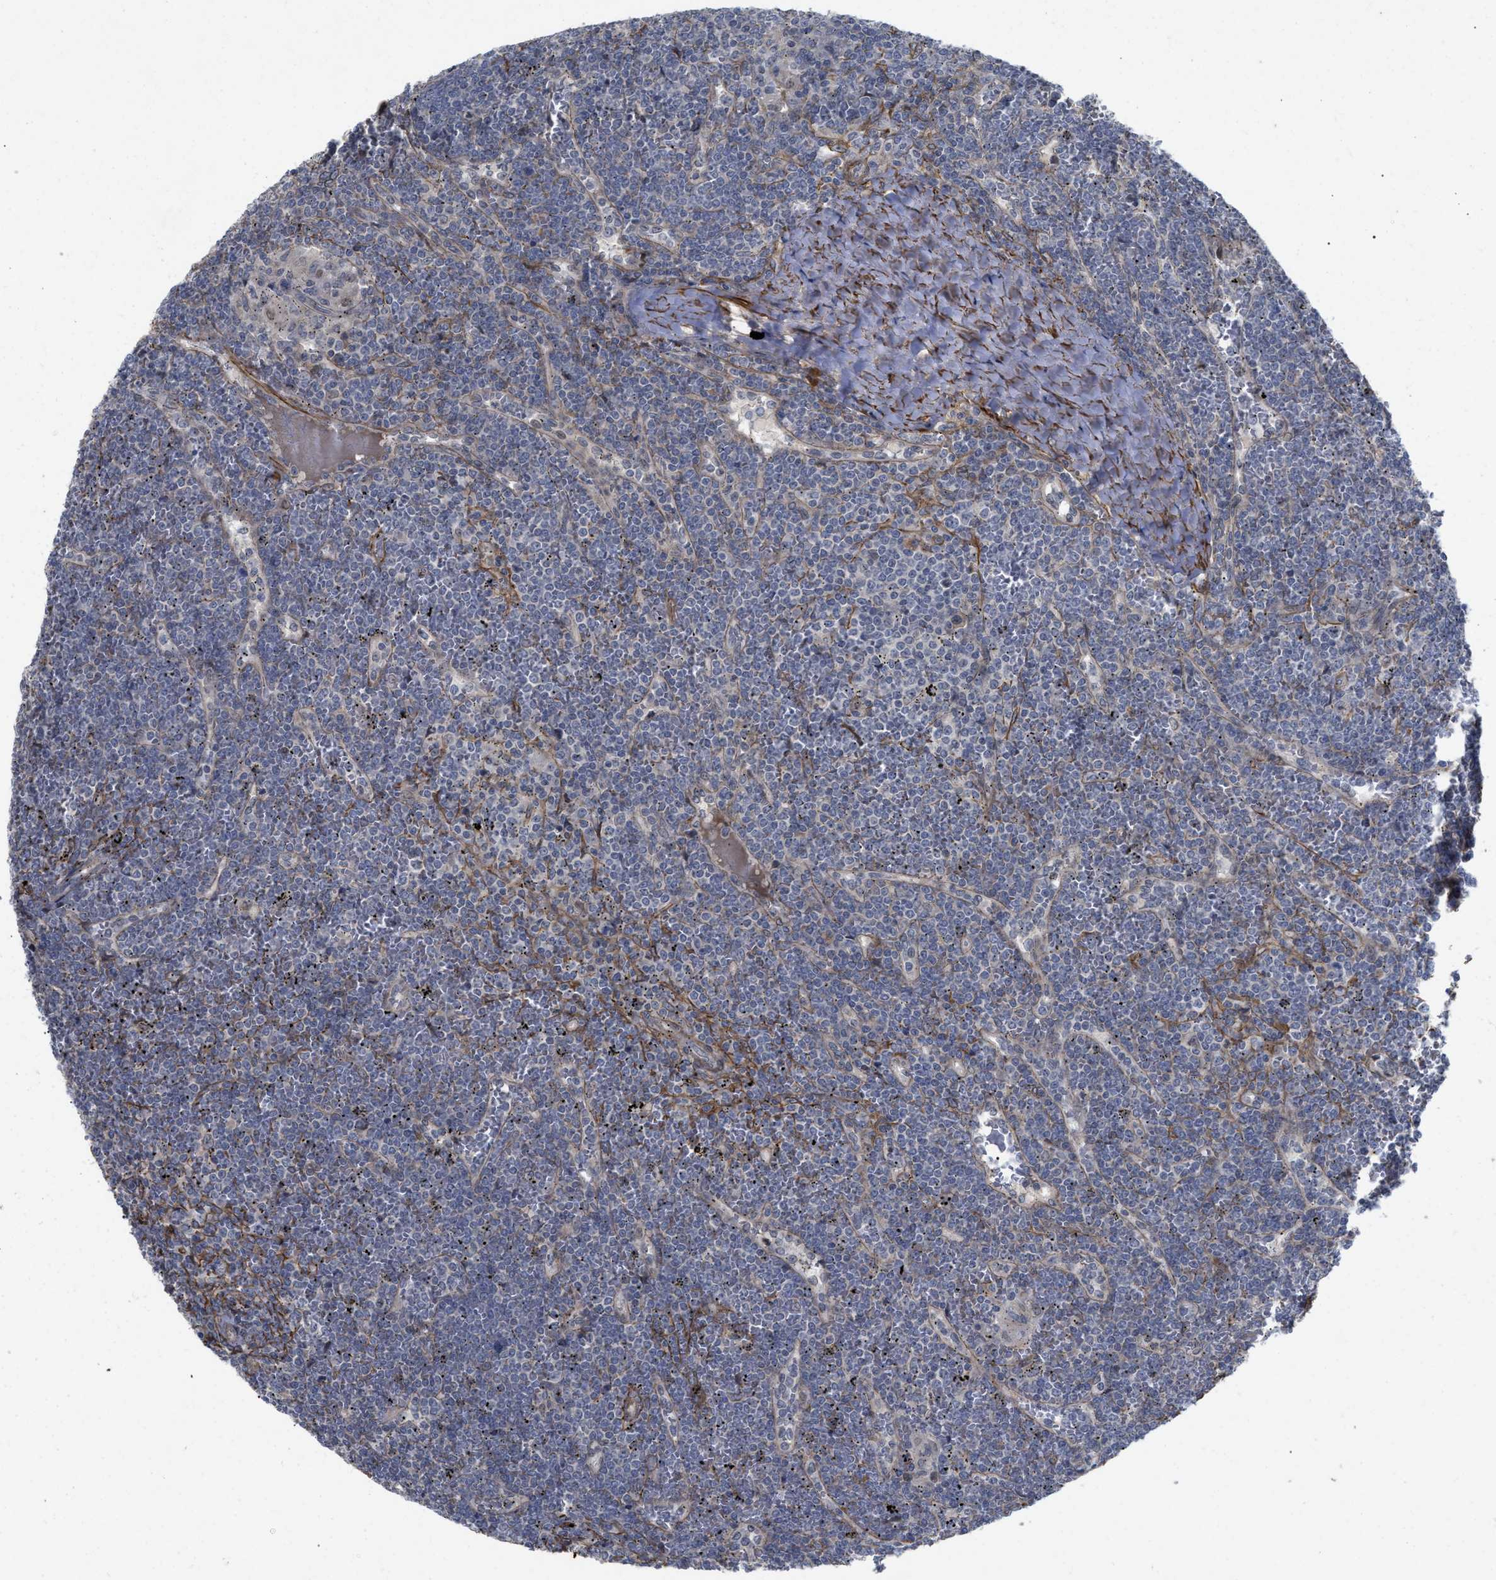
{"staining": {"intensity": "negative", "quantity": "none", "location": "none"}, "tissue": "lymphoma", "cell_type": "Tumor cells", "image_type": "cancer", "snomed": [{"axis": "morphology", "description": "Malignant lymphoma, non-Hodgkin's type, Low grade"}, {"axis": "topography", "description": "Spleen"}], "caption": "IHC of lymphoma demonstrates no expression in tumor cells.", "gene": "ST6GALNAC6", "patient": {"sex": "female", "age": 19}}